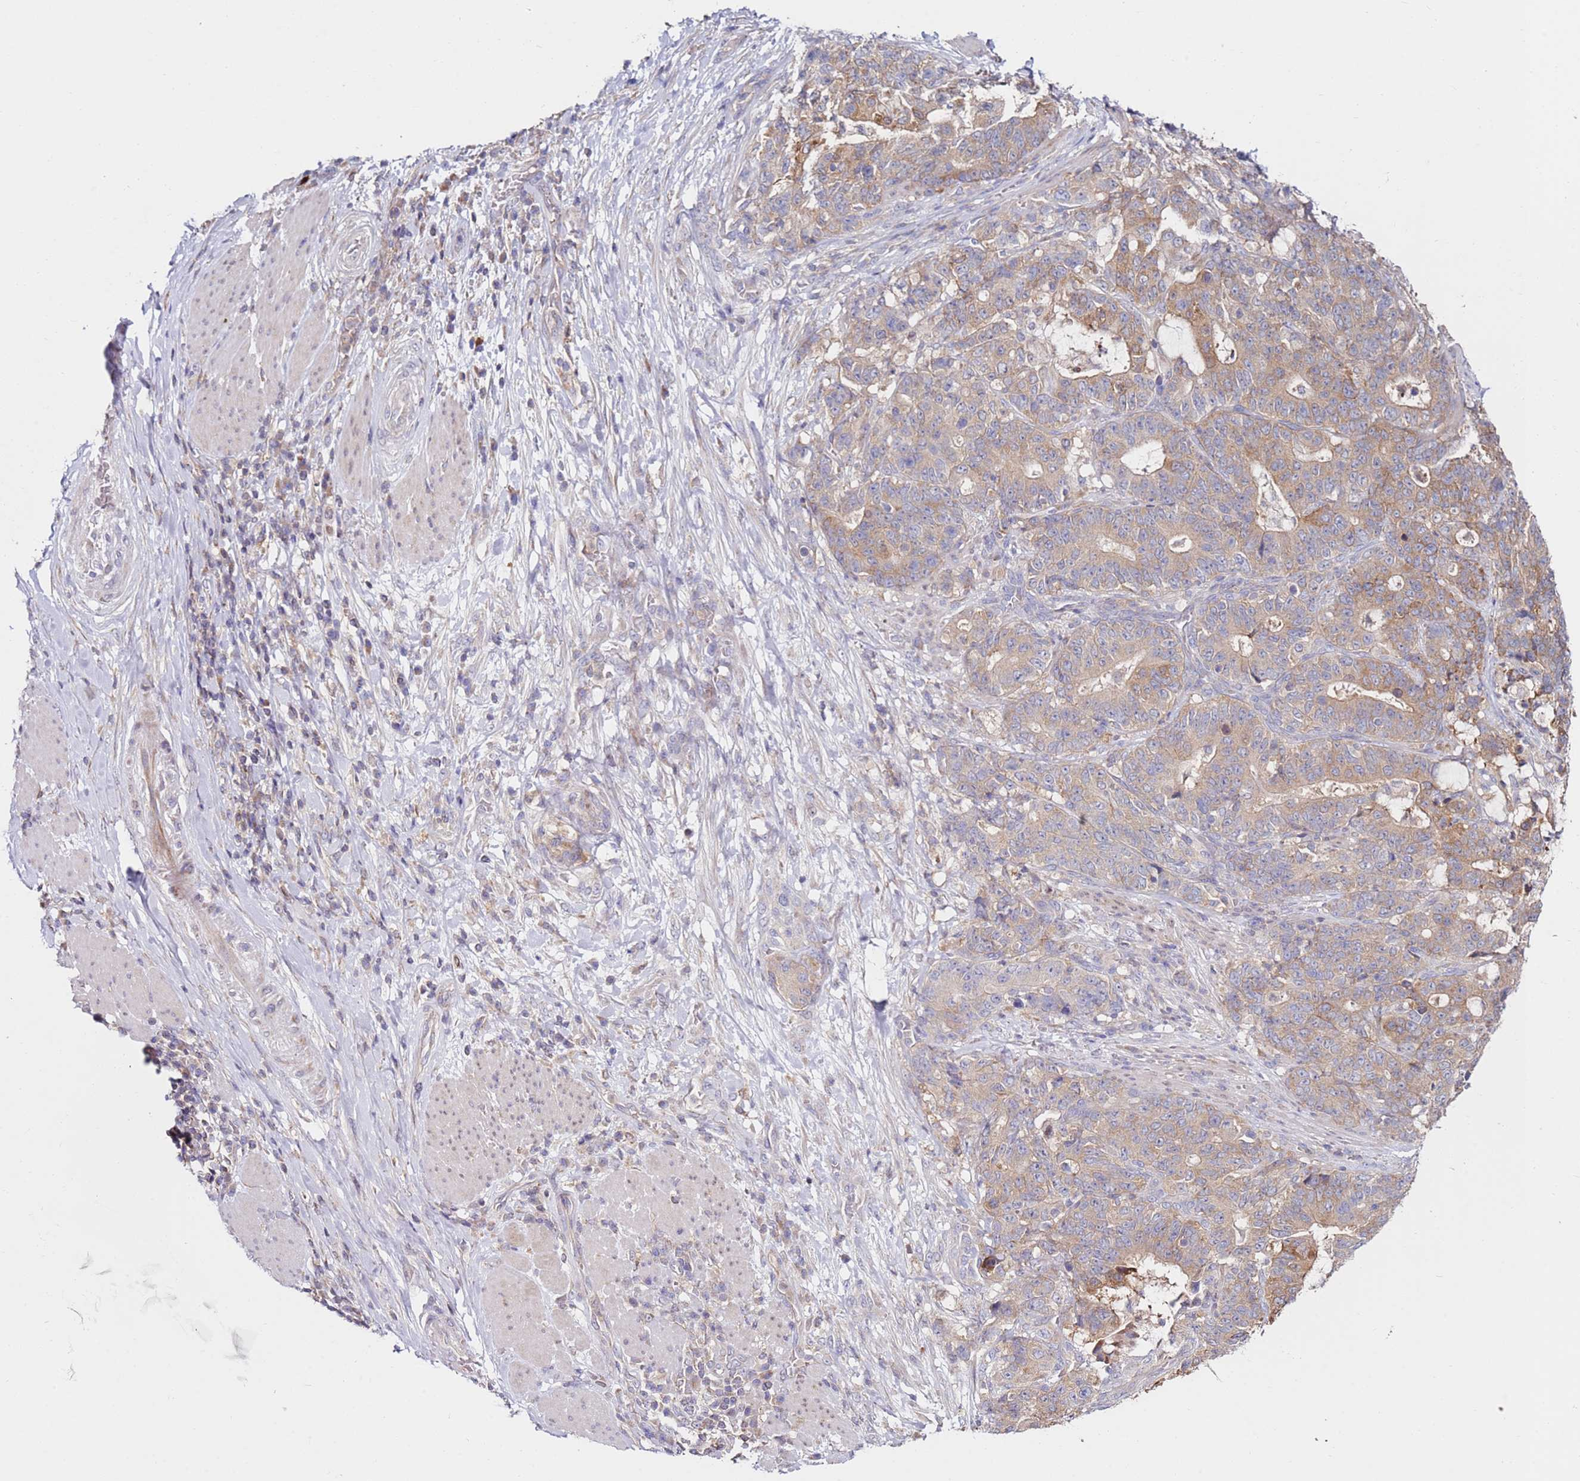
{"staining": {"intensity": "moderate", "quantity": ">75%", "location": "cytoplasmic/membranous"}, "tissue": "stomach cancer", "cell_type": "Tumor cells", "image_type": "cancer", "snomed": [{"axis": "morphology", "description": "Normal tissue, NOS"}, {"axis": "morphology", "description": "Adenocarcinoma, NOS"}, {"axis": "topography", "description": "Stomach"}], "caption": "A brown stain shows moderate cytoplasmic/membranous staining of a protein in human stomach cancer tumor cells. Nuclei are stained in blue.", "gene": "CNOT9", "patient": {"sex": "female", "age": 64}}